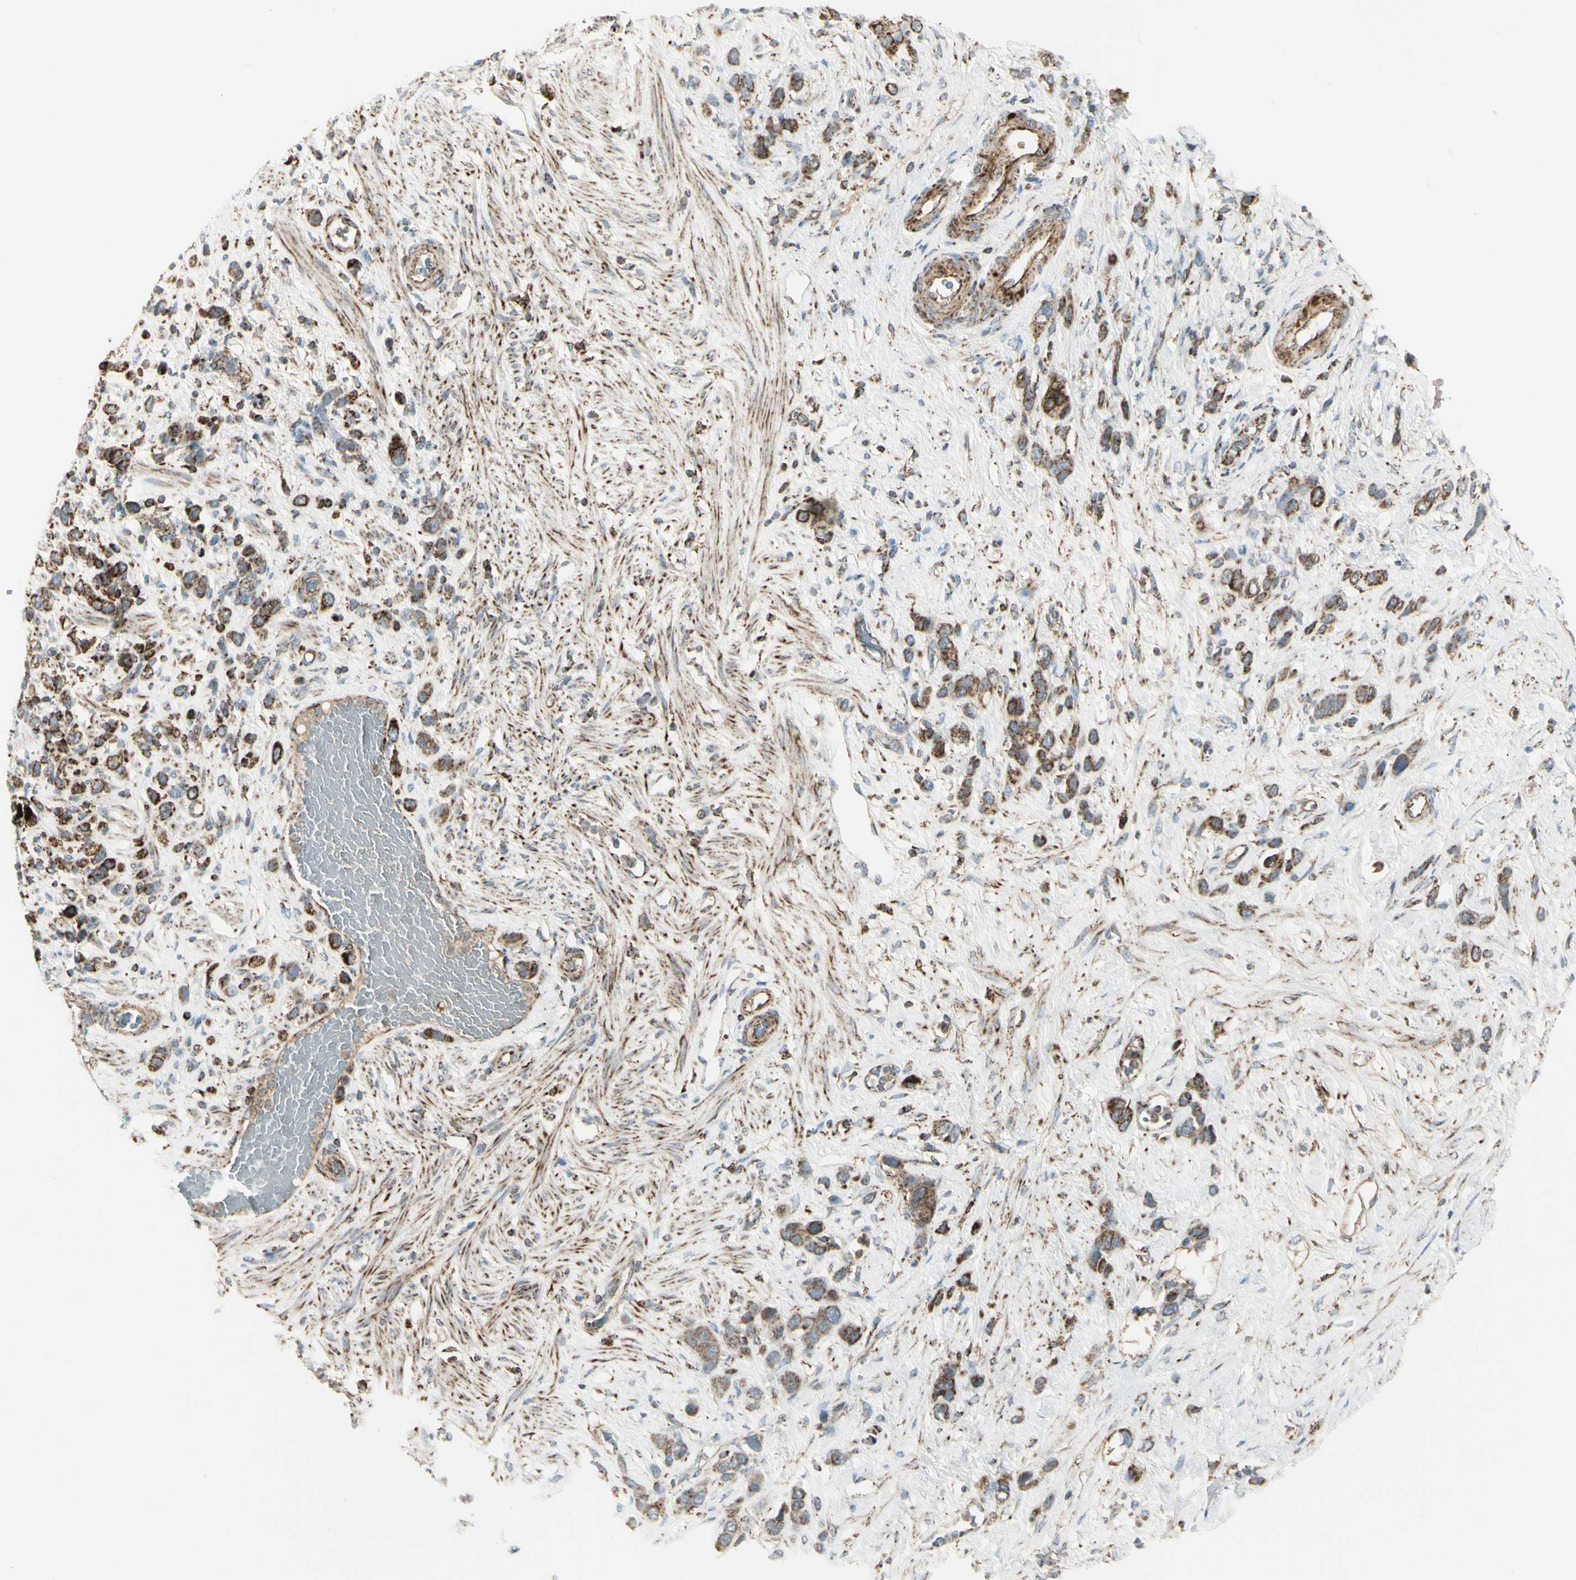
{"staining": {"intensity": "strong", "quantity": ">75%", "location": "cytoplasmic/membranous"}, "tissue": "stomach cancer", "cell_type": "Tumor cells", "image_type": "cancer", "snomed": [{"axis": "morphology", "description": "Adenocarcinoma, NOS"}, {"axis": "morphology", "description": "Adenocarcinoma, High grade"}, {"axis": "topography", "description": "Stomach, upper"}, {"axis": "topography", "description": "Stomach, lower"}], "caption": "Immunohistochemical staining of human stomach cancer (high-grade adenocarcinoma) exhibits strong cytoplasmic/membranous protein expression in approximately >75% of tumor cells.", "gene": "CYB5R1", "patient": {"sex": "female", "age": 65}}